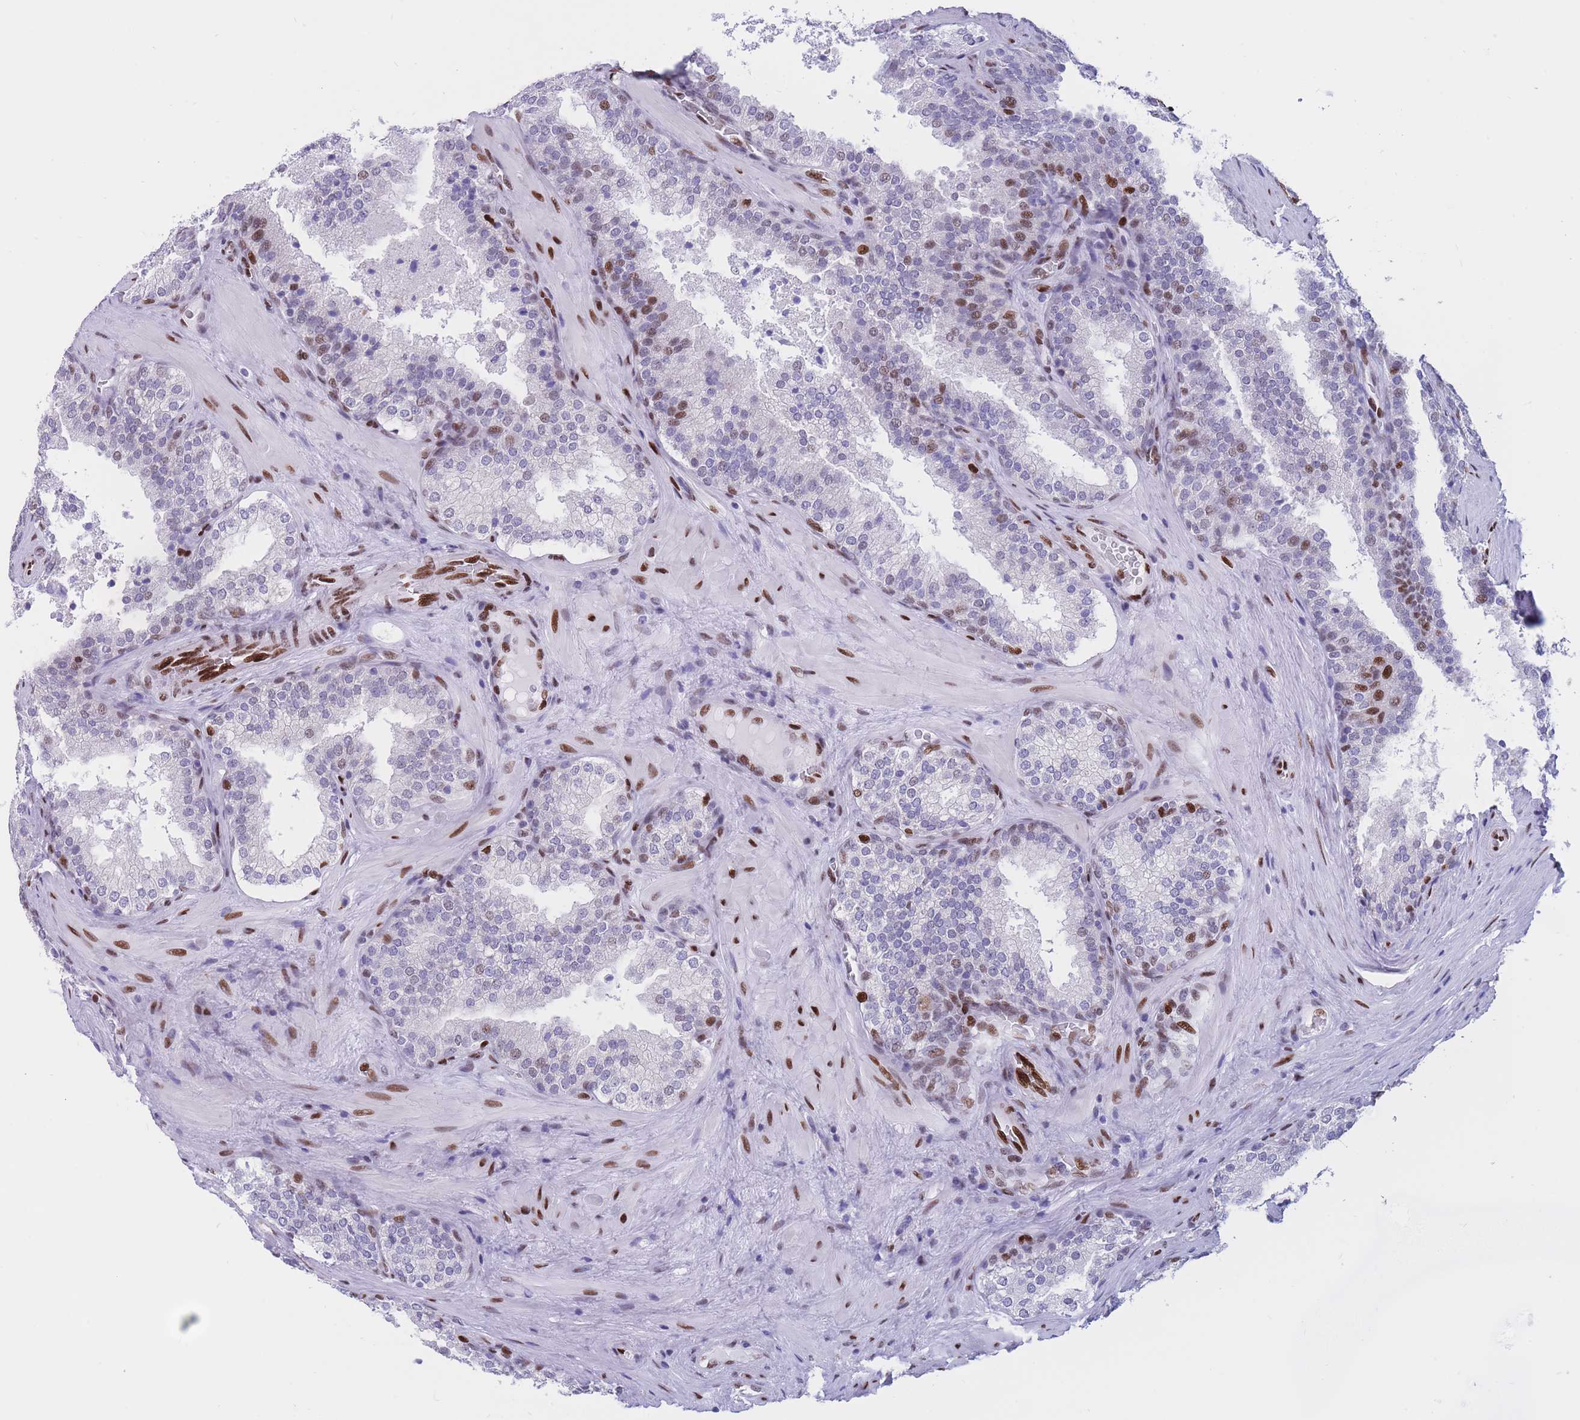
{"staining": {"intensity": "strong", "quantity": "<25%", "location": "nuclear"}, "tissue": "prostate cancer", "cell_type": "Tumor cells", "image_type": "cancer", "snomed": [{"axis": "morphology", "description": "Adenocarcinoma, High grade"}, {"axis": "topography", "description": "Prostate"}], "caption": "Tumor cells reveal medium levels of strong nuclear staining in about <25% of cells in human adenocarcinoma (high-grade) (prostate).", "gene": "NASP", "patient": {"sex": "male", "age": 56}}